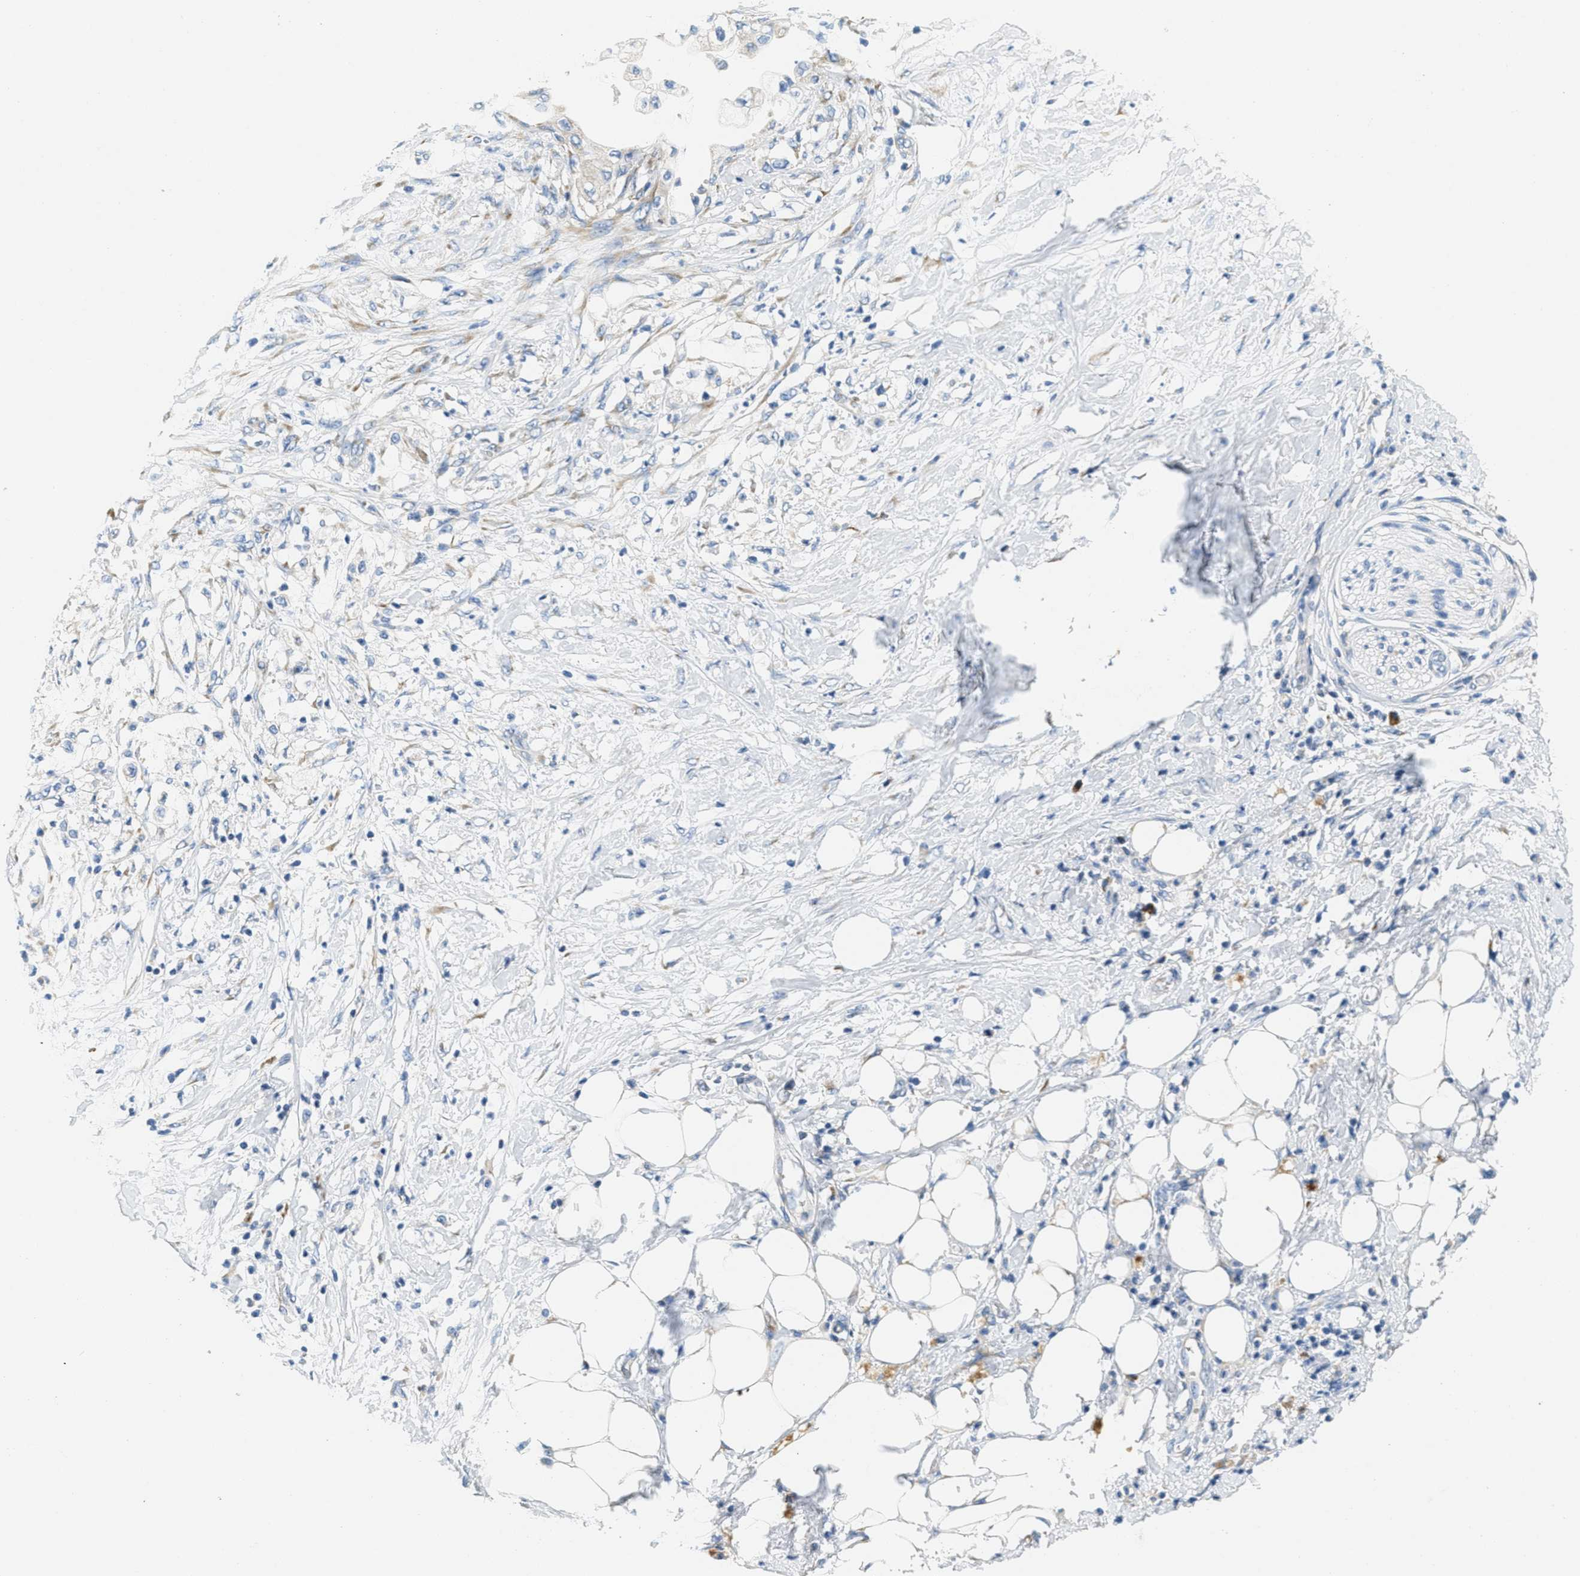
{"staining": {"intensity": "negative", "quantity": "none", "location": "none"}, "tissue": "pancreatic cancer", "cell_type": "Tumor cells", "image_type": "cancer", "snomed": [{"axis": "morphology", "description": "Normal tissue, NOS"}, {"axis": "morphology", "description": "Adenocarcinoma, NOS"}, {"axis": "topography", "description": "Pancreas"}, {"axis": "topography", "description": "Duodenum"}], "caption": "A histopathology image of human pancreatic adenocarcinoma is negative for staining in tumor cells.", "gene": "CA4", "patient": {"sex": "female", "age": 60}}